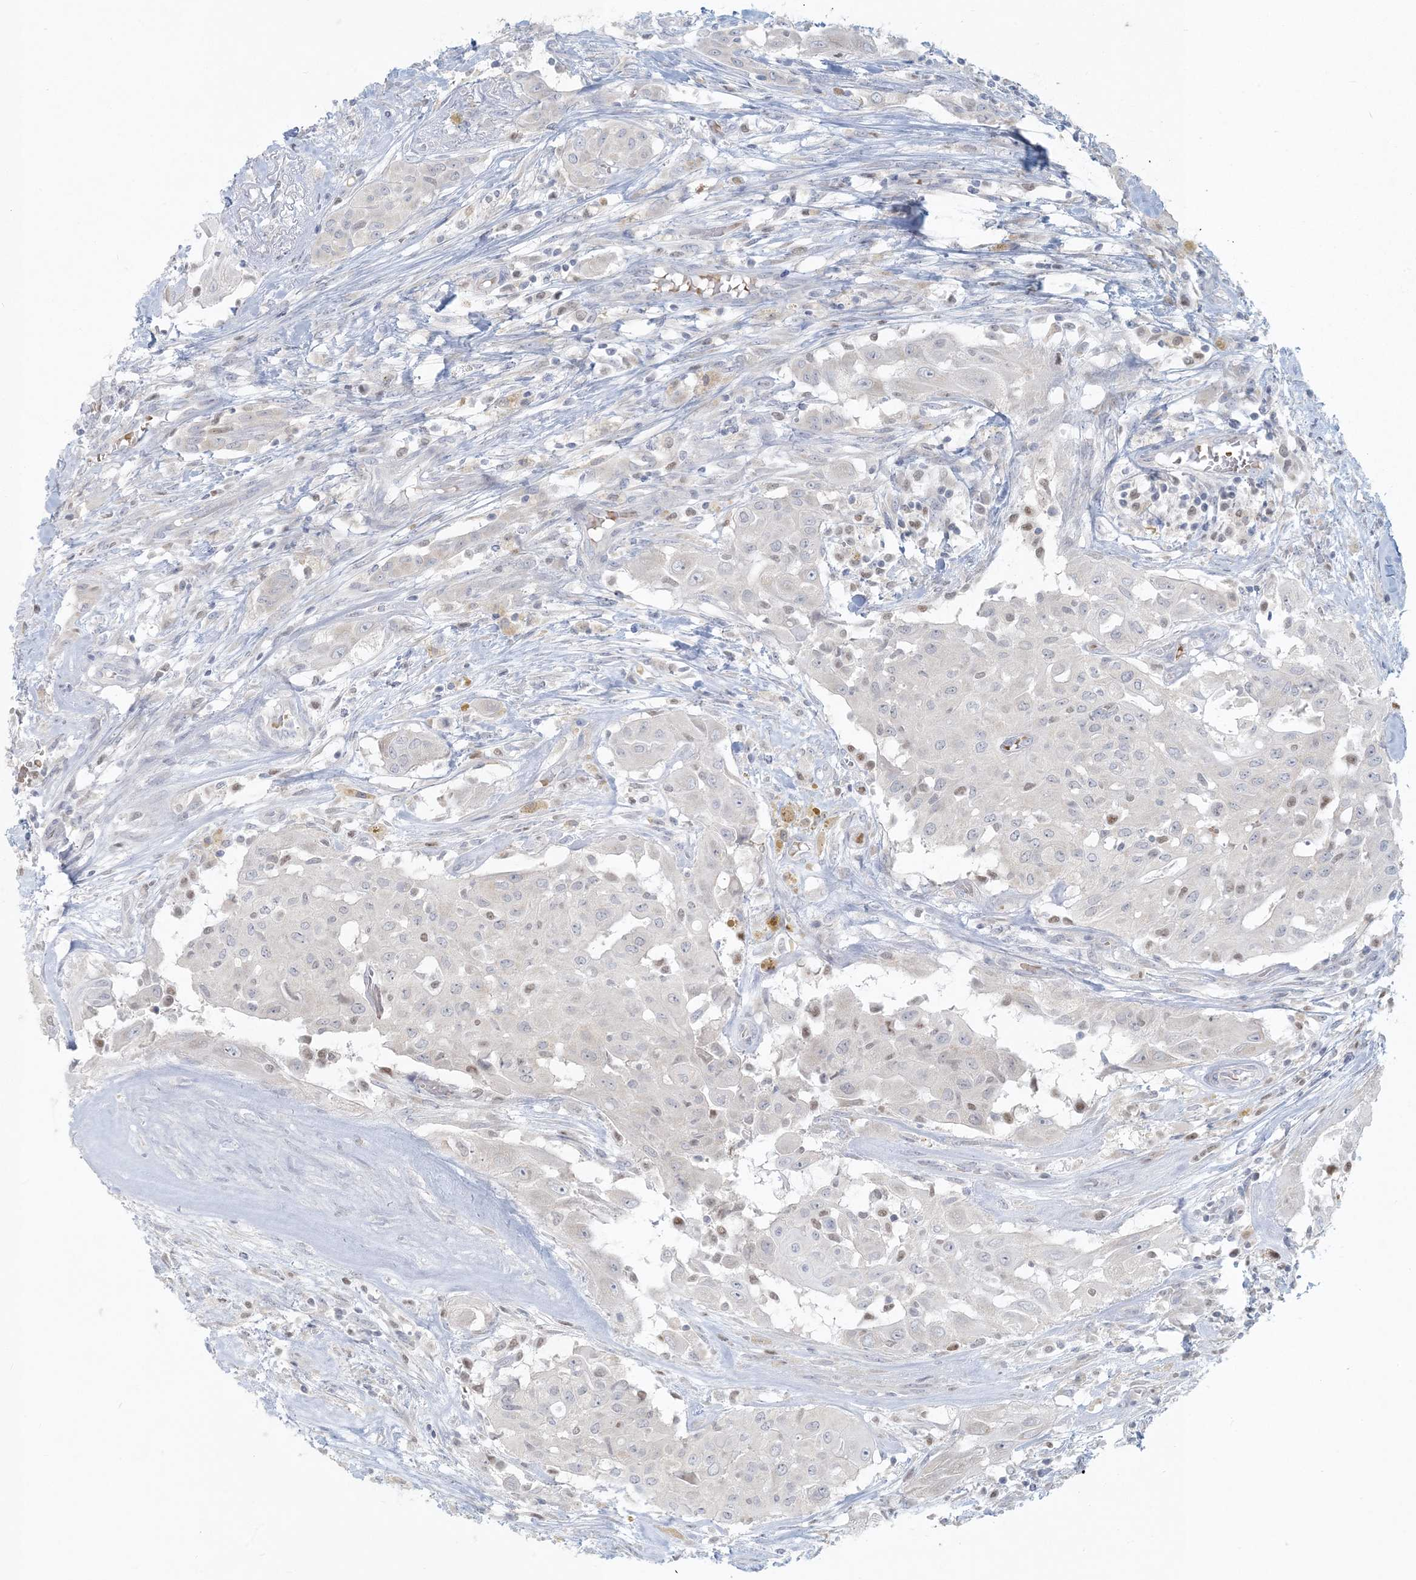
{"staining": {"intensity": "negative", "quantity": "none", "location": "none"}, "tissue": "thyroid cancer", "cell_type": "Tumor cells", "image_type": "cancer", "snomed": [{"axis": "morphology", "description": "Papillary adenocarcinoma, NOS"}, {"axis": "topography", "description": "Thyroid gland"}], "caption": "IHC of human thyroid cancer exhibits no staining in tumor cells.", "gene": "CTDNEP1", "patient": {"sex": "female", "age": 59}}